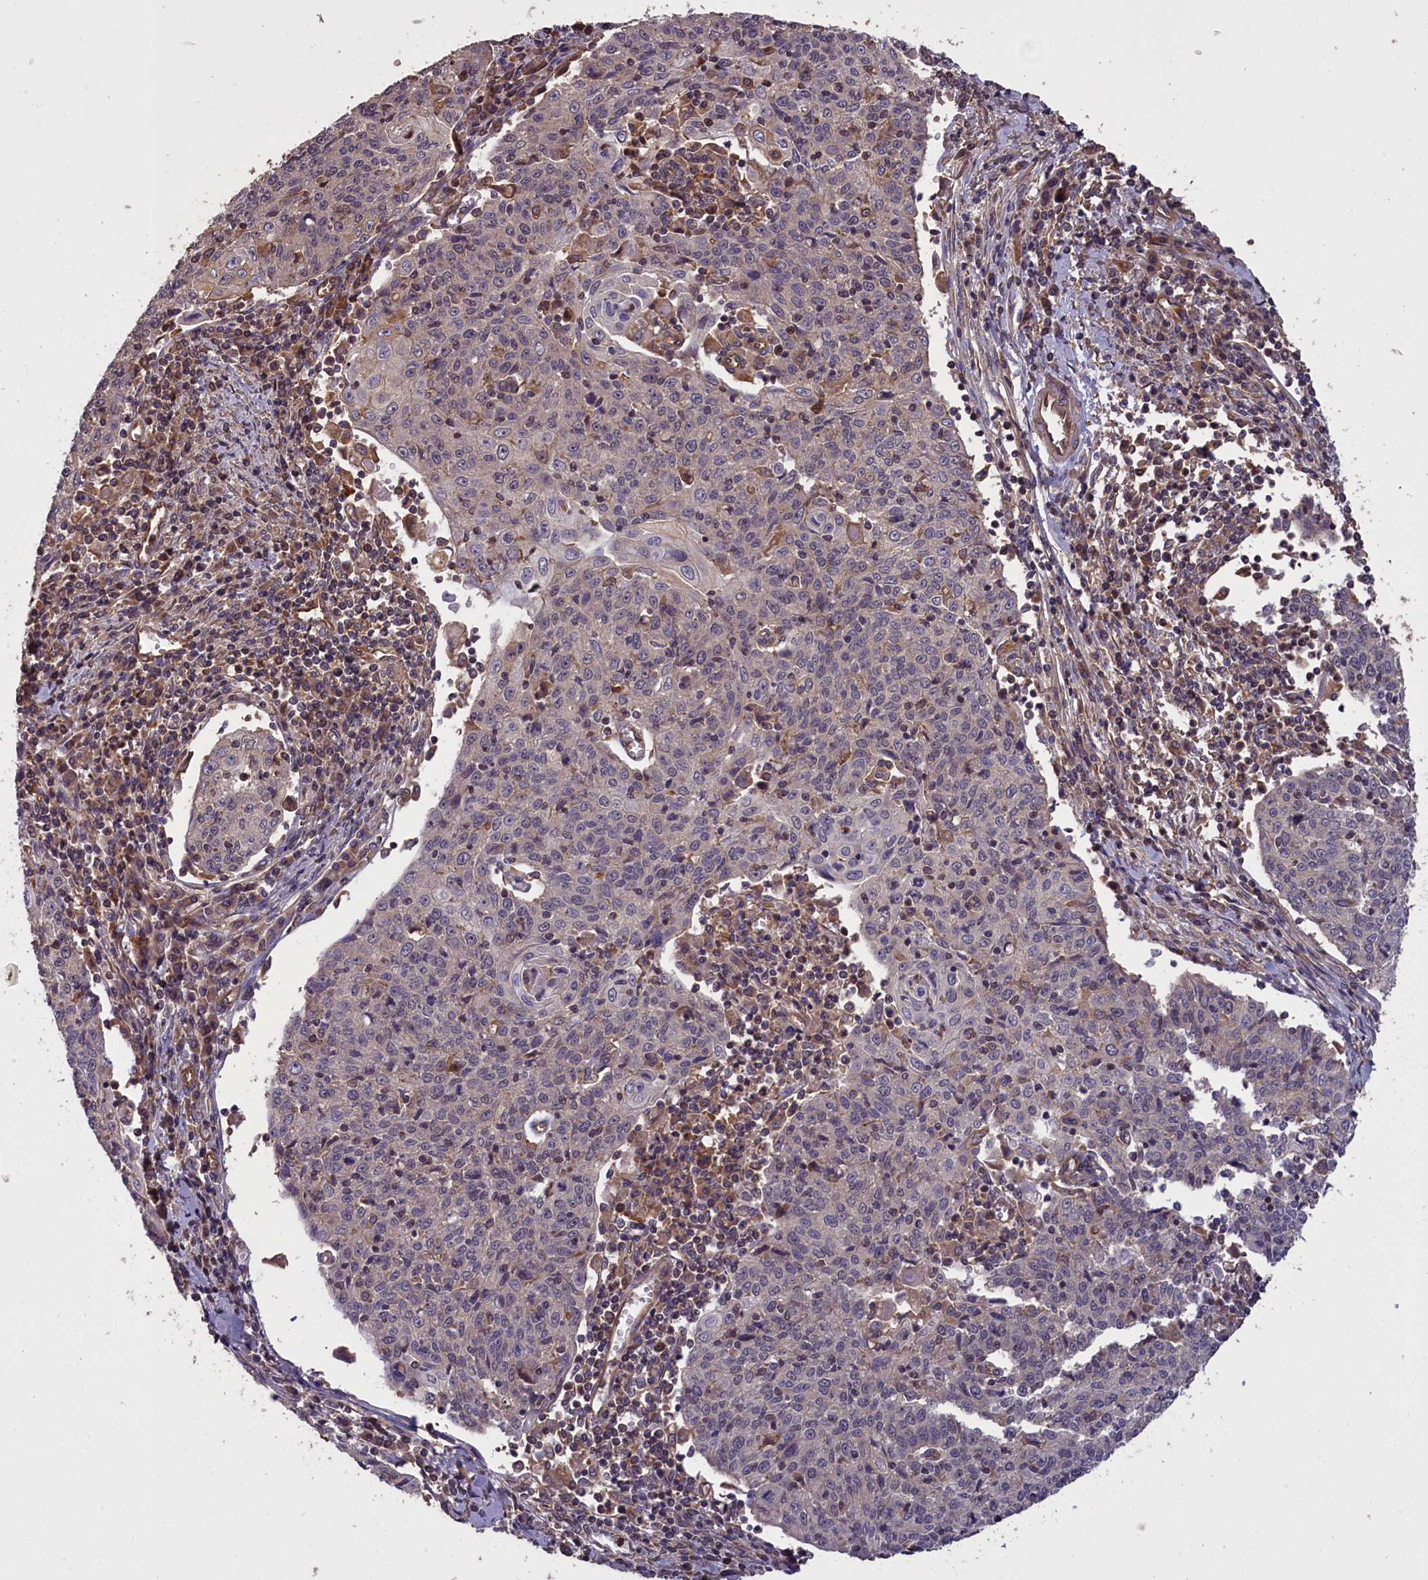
{"staining": {"intensity": "negative", "quantity": "none", "location": "none"}, "tissue": "cervical cancer", "cell_type": "Tumor cells", "image_type": "cancer", "snomed": [{"axis": "morphology", "description": "Squamous cell carcinoma, NOS"}, {"axis": "topography", "description": "Cervix"}], "caption": "A histopathology image of human cervical squamous cell carcinoma is negative for staining in tumor cells.", "gene": "DAPK3", "patient": {"sex": "female", "age": 48}}